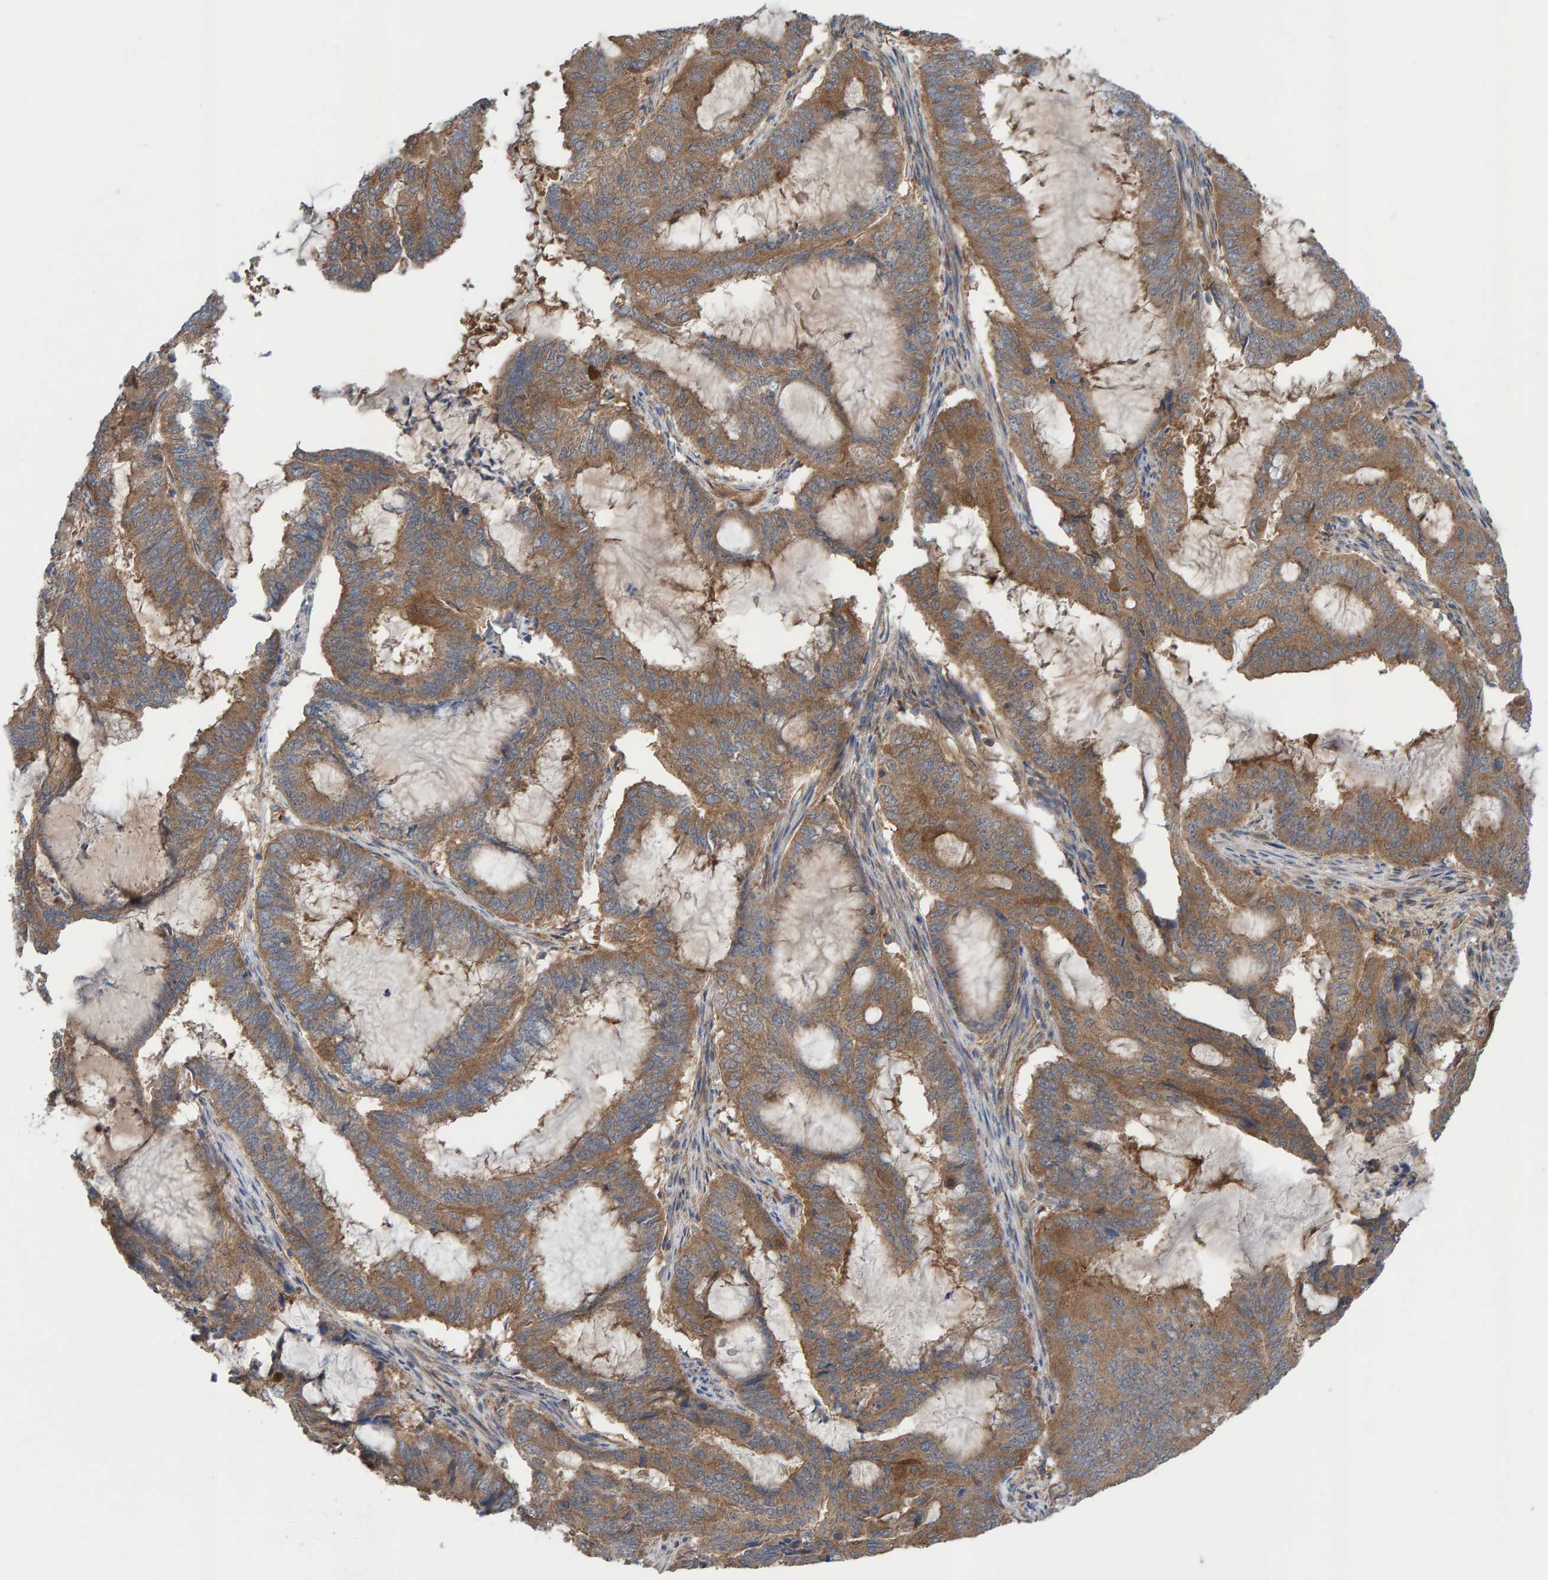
{"staining": {"intensity": "moderate", "quantity": ">75%", "location": "cytoplasmic/membranous"}, "tissue": "endometrial cancer", "cell_type": "Tumor cells", "image_type": "cancer", "snomed": [{"axis": "morphology", "description": "Adenocarcinoma, NOS"}, {"axis": "topography", "description": "Endometrium"}], "caption": "Endometrial cancer stained for a protein (brown) reveals moderate cytoplasmic/membranous positive expression in about >75% of tumor cells.", "gene": "LRSAM1", "patient": {"sex": "female", "age": 51}}